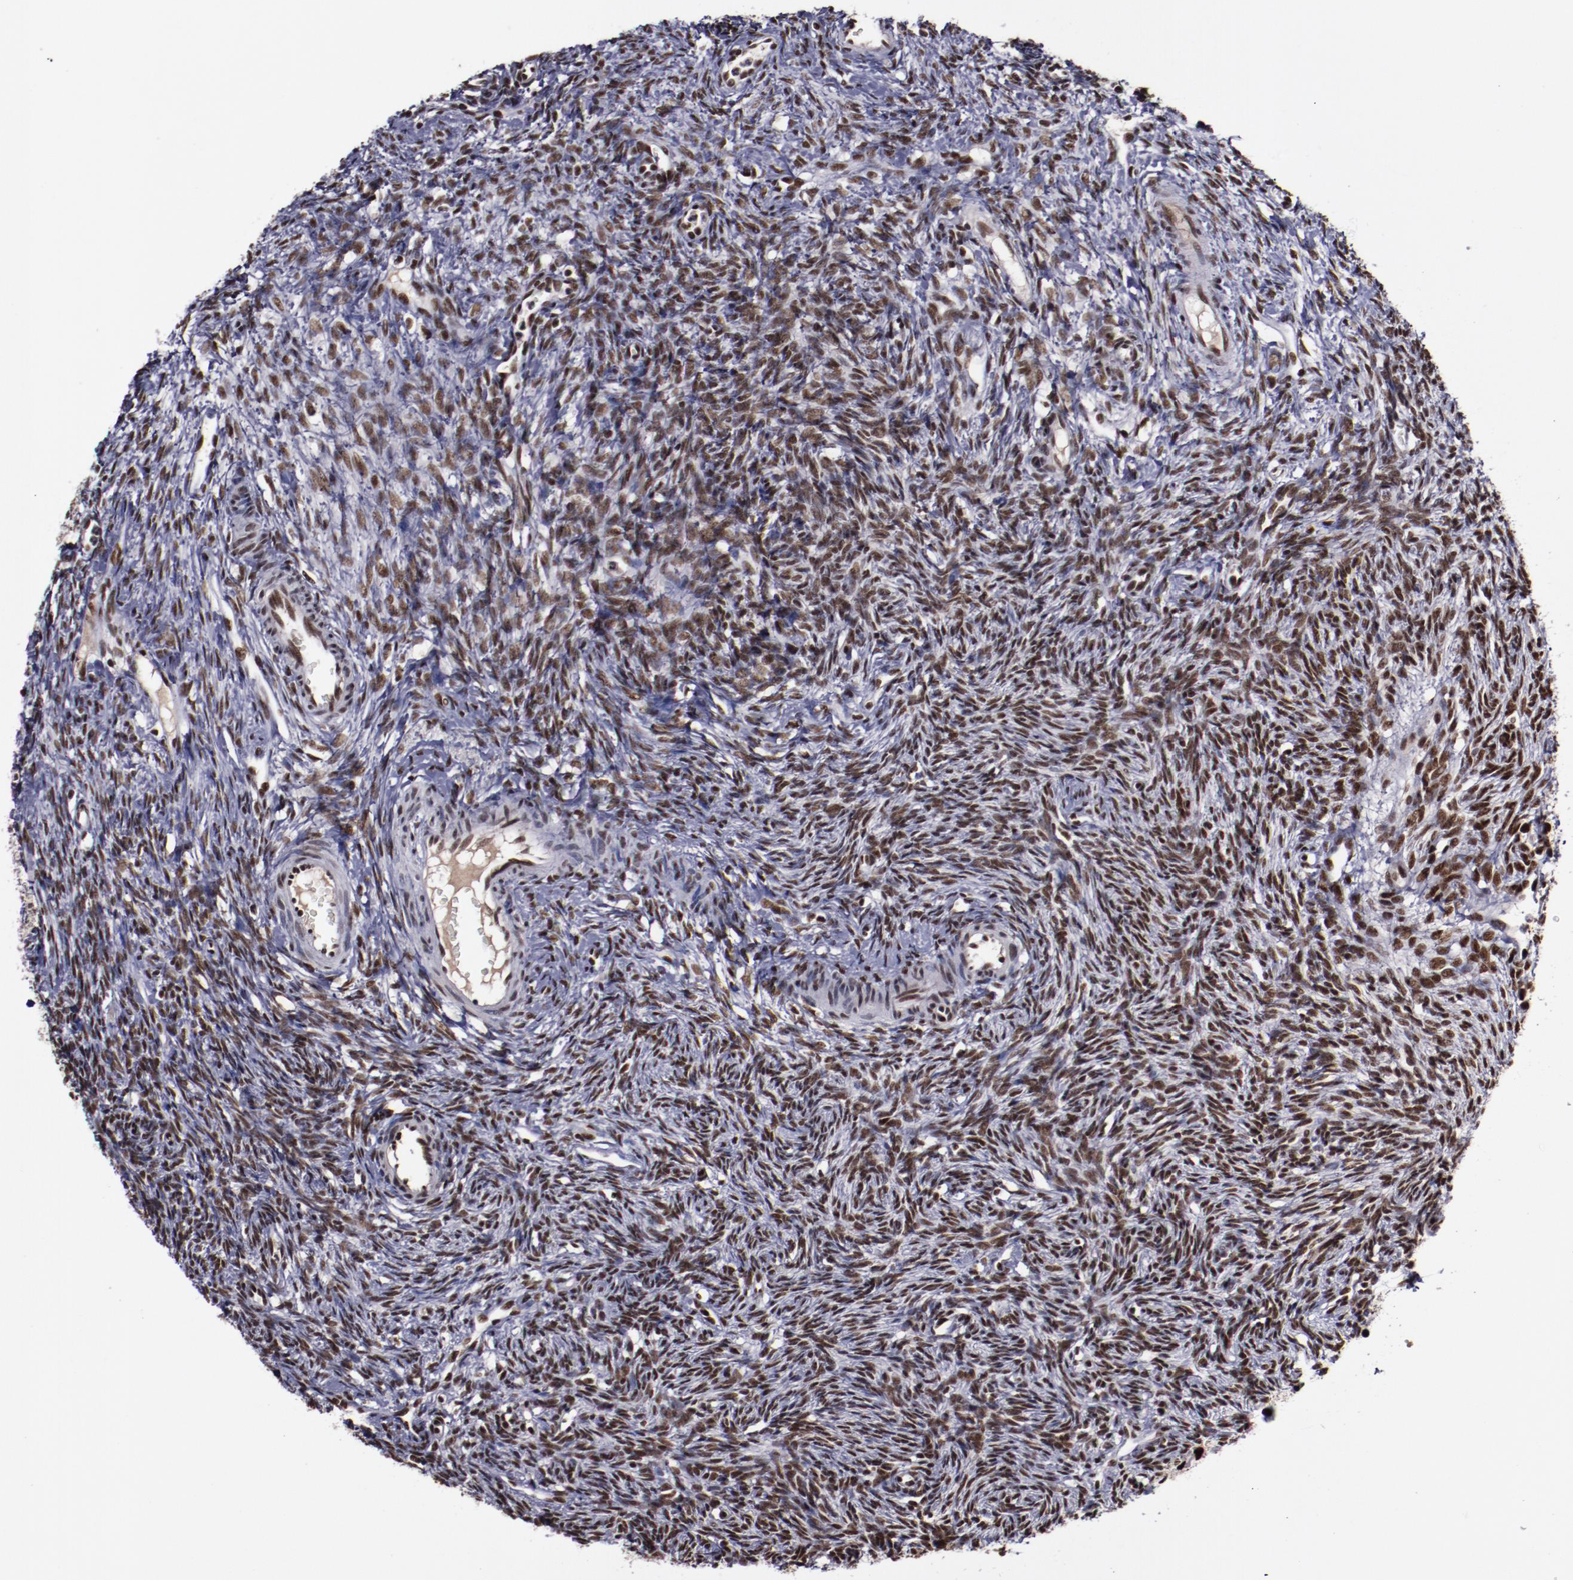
{"staining": {"intensity": "strong", "quantity": ">75%", "location": "nuclear"}, "tissue": "ovary", "cell_type": "Ovarian stroma cells", "image_type": "normal", "snomed": [{"axis": "morphology", "description": "Normal tissue, NOS"}, {"axis": "topography", "description": "Ovary"}], "caption": "Strong nuclear protein expression is present in approximately >75% of ovarian stroma cells in ovary.", "gene": "ERH", "patient": {"sex": "female", "age": 33}}